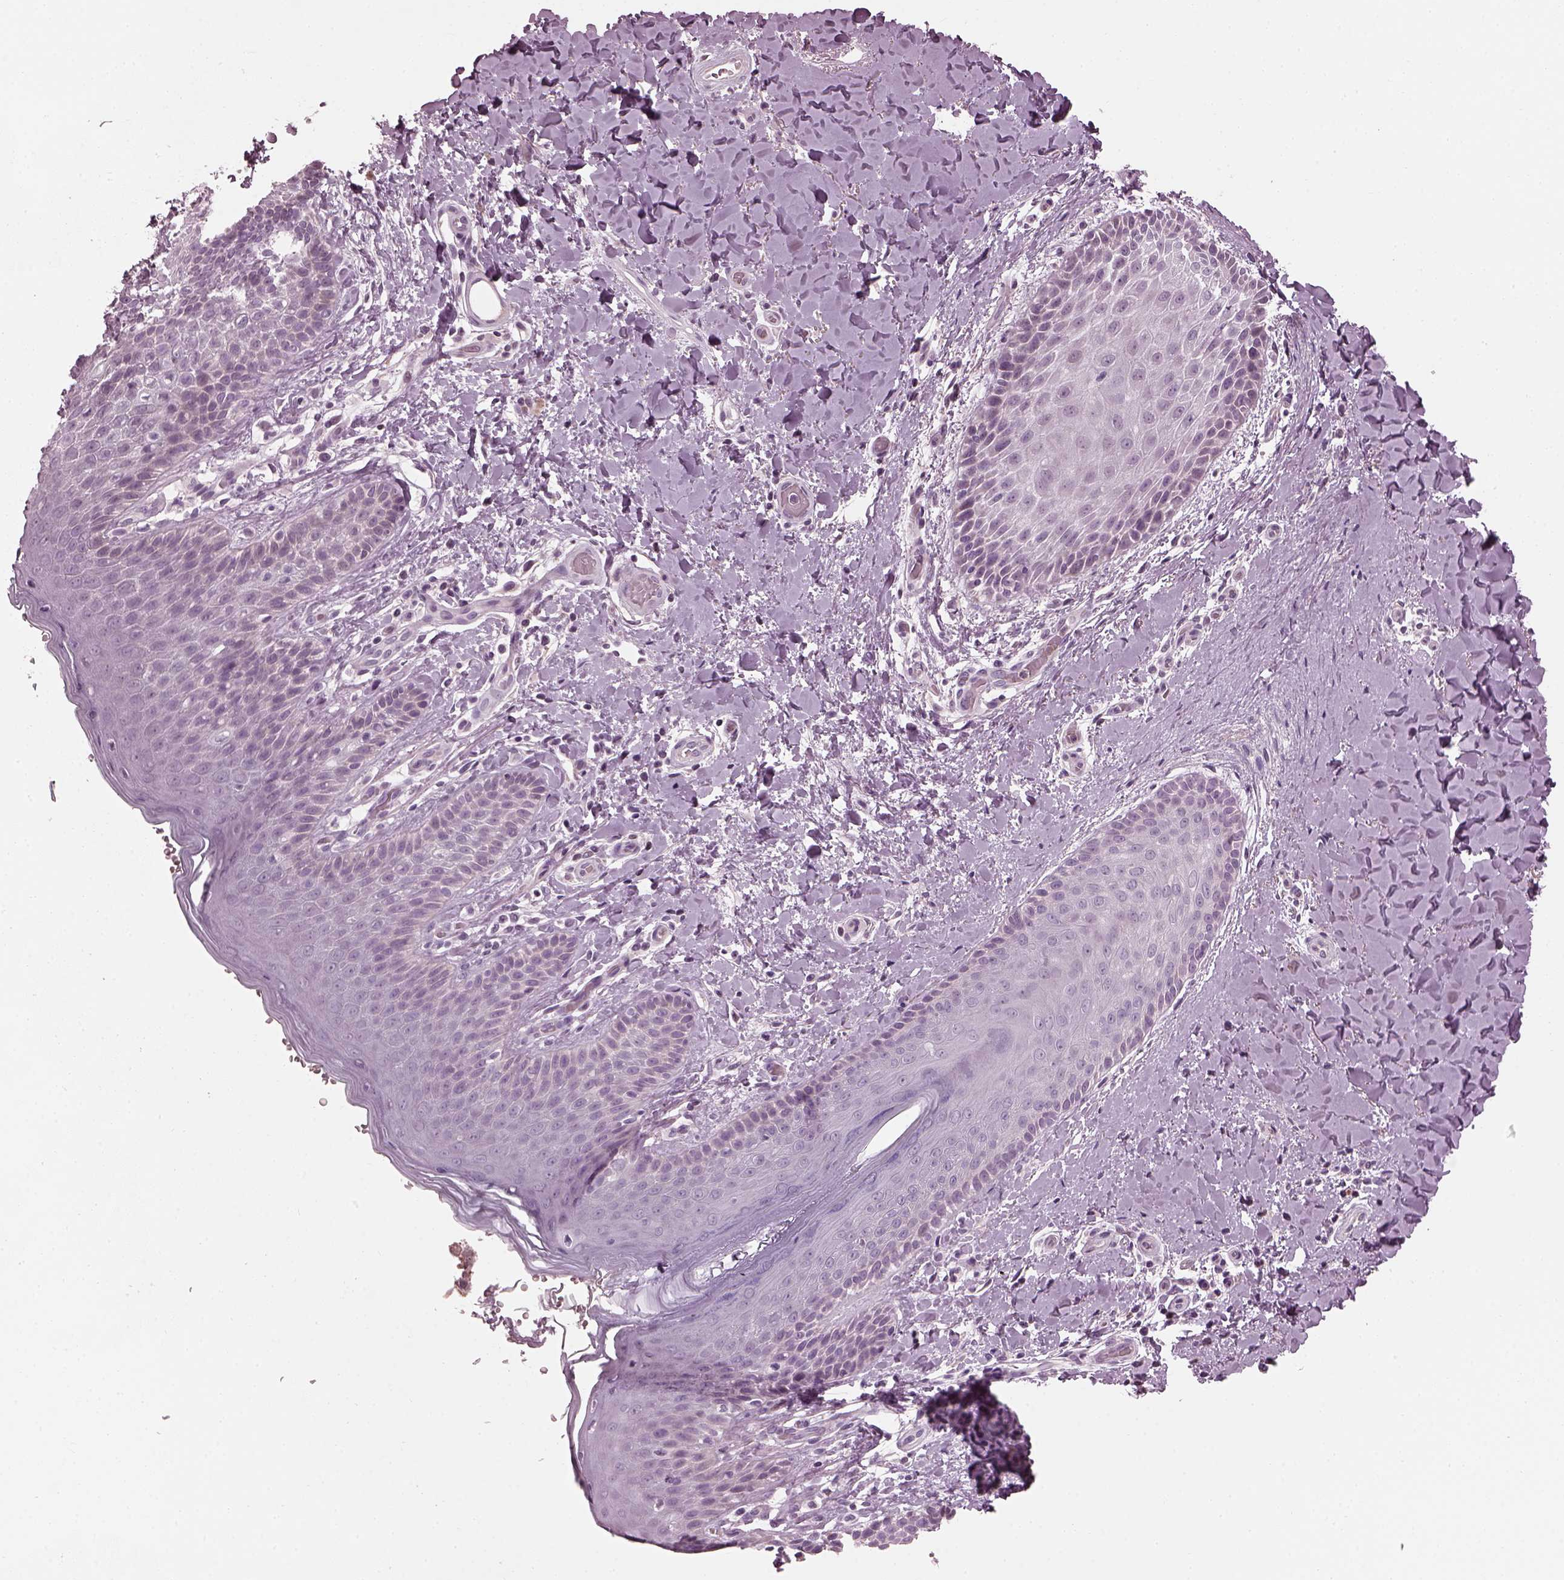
{"staining": {"intensity": "negative", "quantity": "none", "location": "none"}, "tissue": "skin", "cell_type": "Epidermal cells", "image_type": "normal", "snomed": [{"axis": "morphology", "description": "Normal tissue, NOS"}, {"axis": "topography", "description": "Anal"}], "caption": "An immunohistochemistry (IHC) image of unremarkable skin is shown. There is no staining in epidermal cells of skin.", "gene": "BFSP1", "patient": {"sex": "male", "age": 36}}